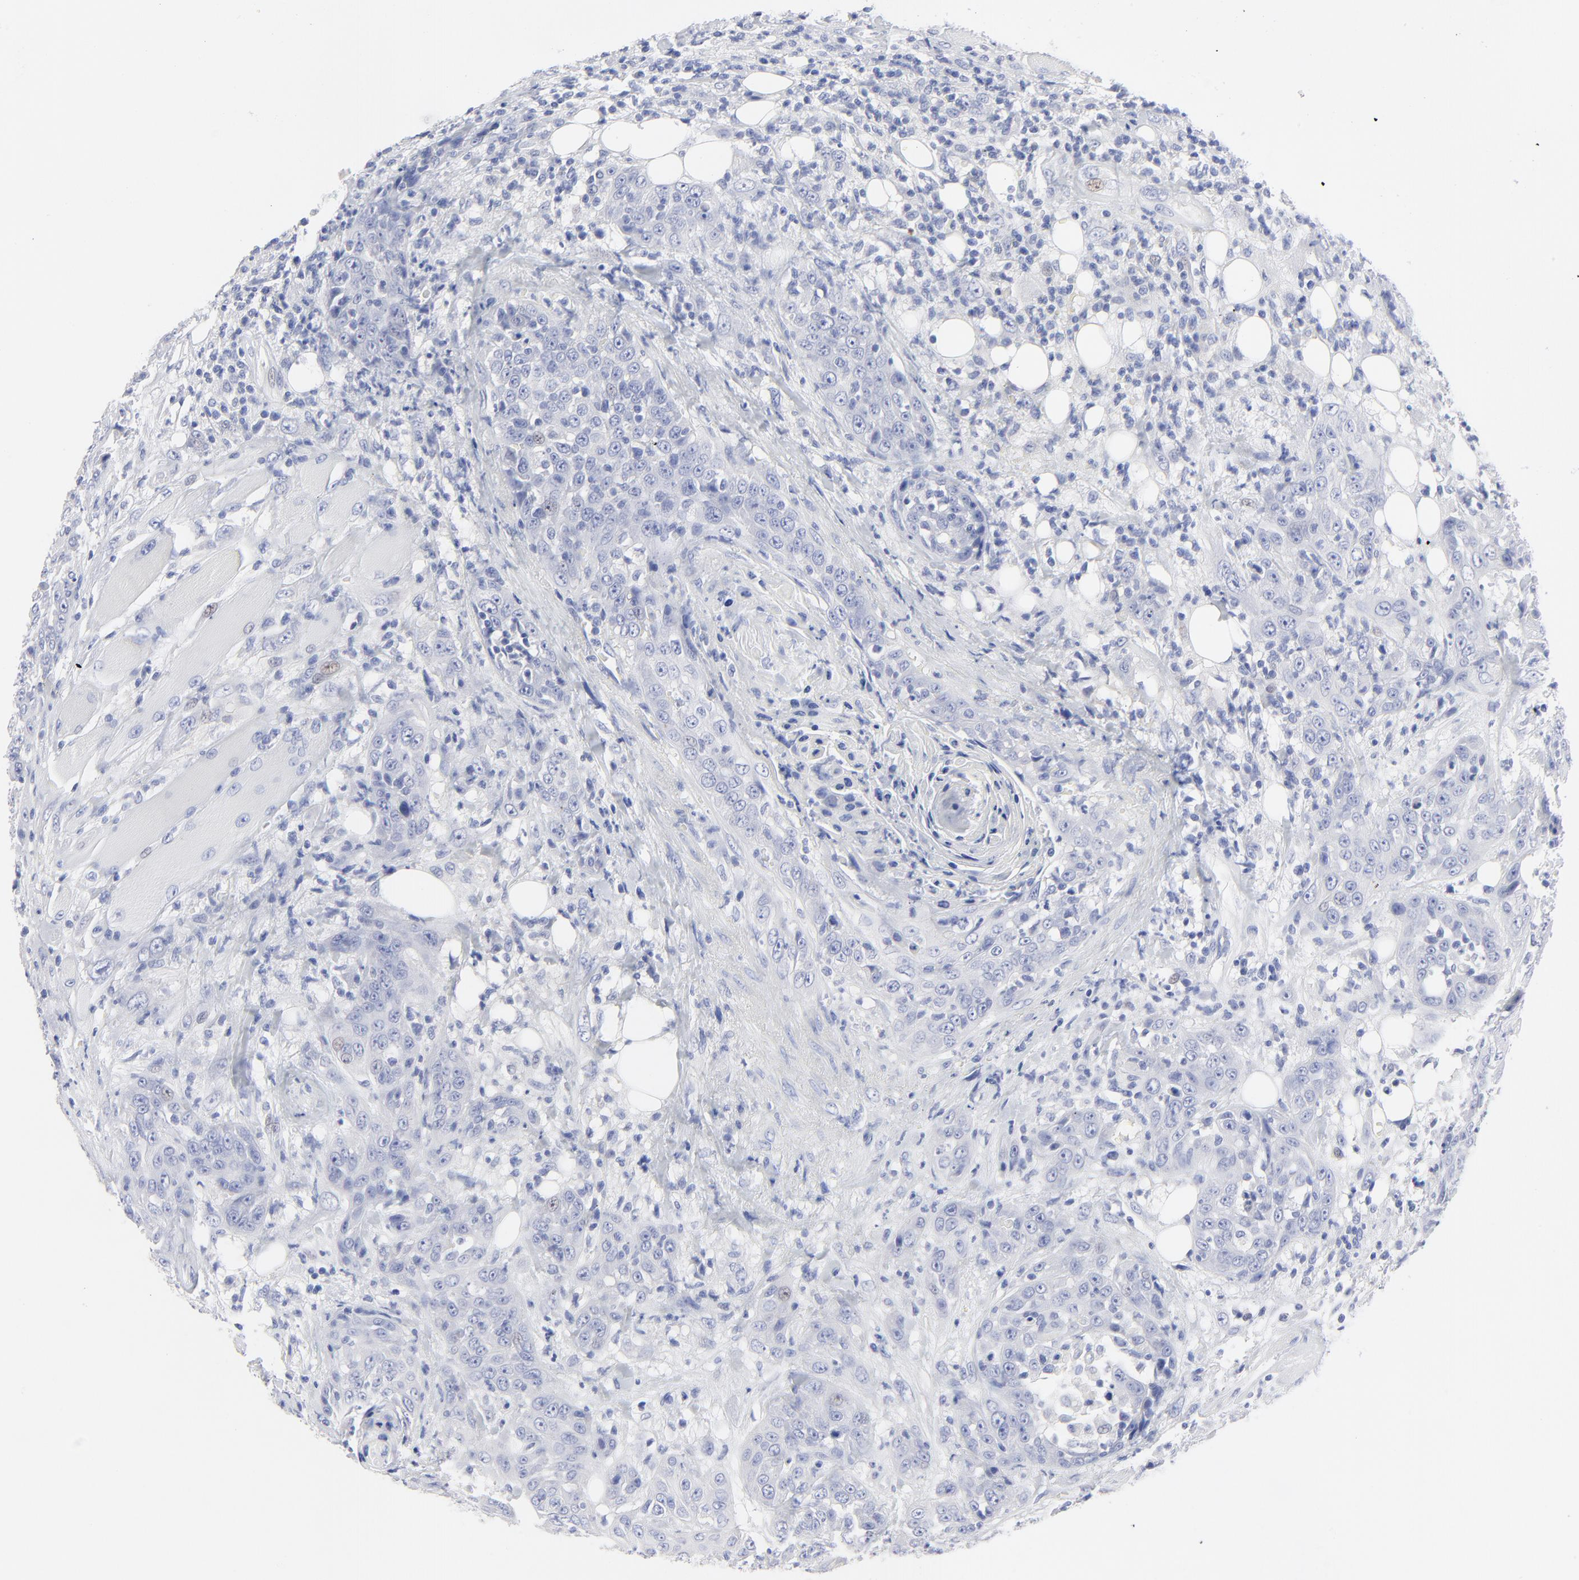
{"staining": {"intensity": "negative", "quantity": "none", "location": "none"}, "tissue": "head and neck cancer", "cell_type": "Tumor cells", "image_type": "cancer", "snomed": [{"axis": "morphology", "description": "Squamous cell carcinoma, NOS"}, {"axis": "topography", "description": "Head-Neck"}], "caption": "This is a photomicrograph of immunohistochemistry staining of squamous cell carcinoma (head and neck), which shows no positivity in tumor cells. Nuclei are stained in blue.", "gene": "PSD3", "patient": {"sex": "female", "age": 84}}